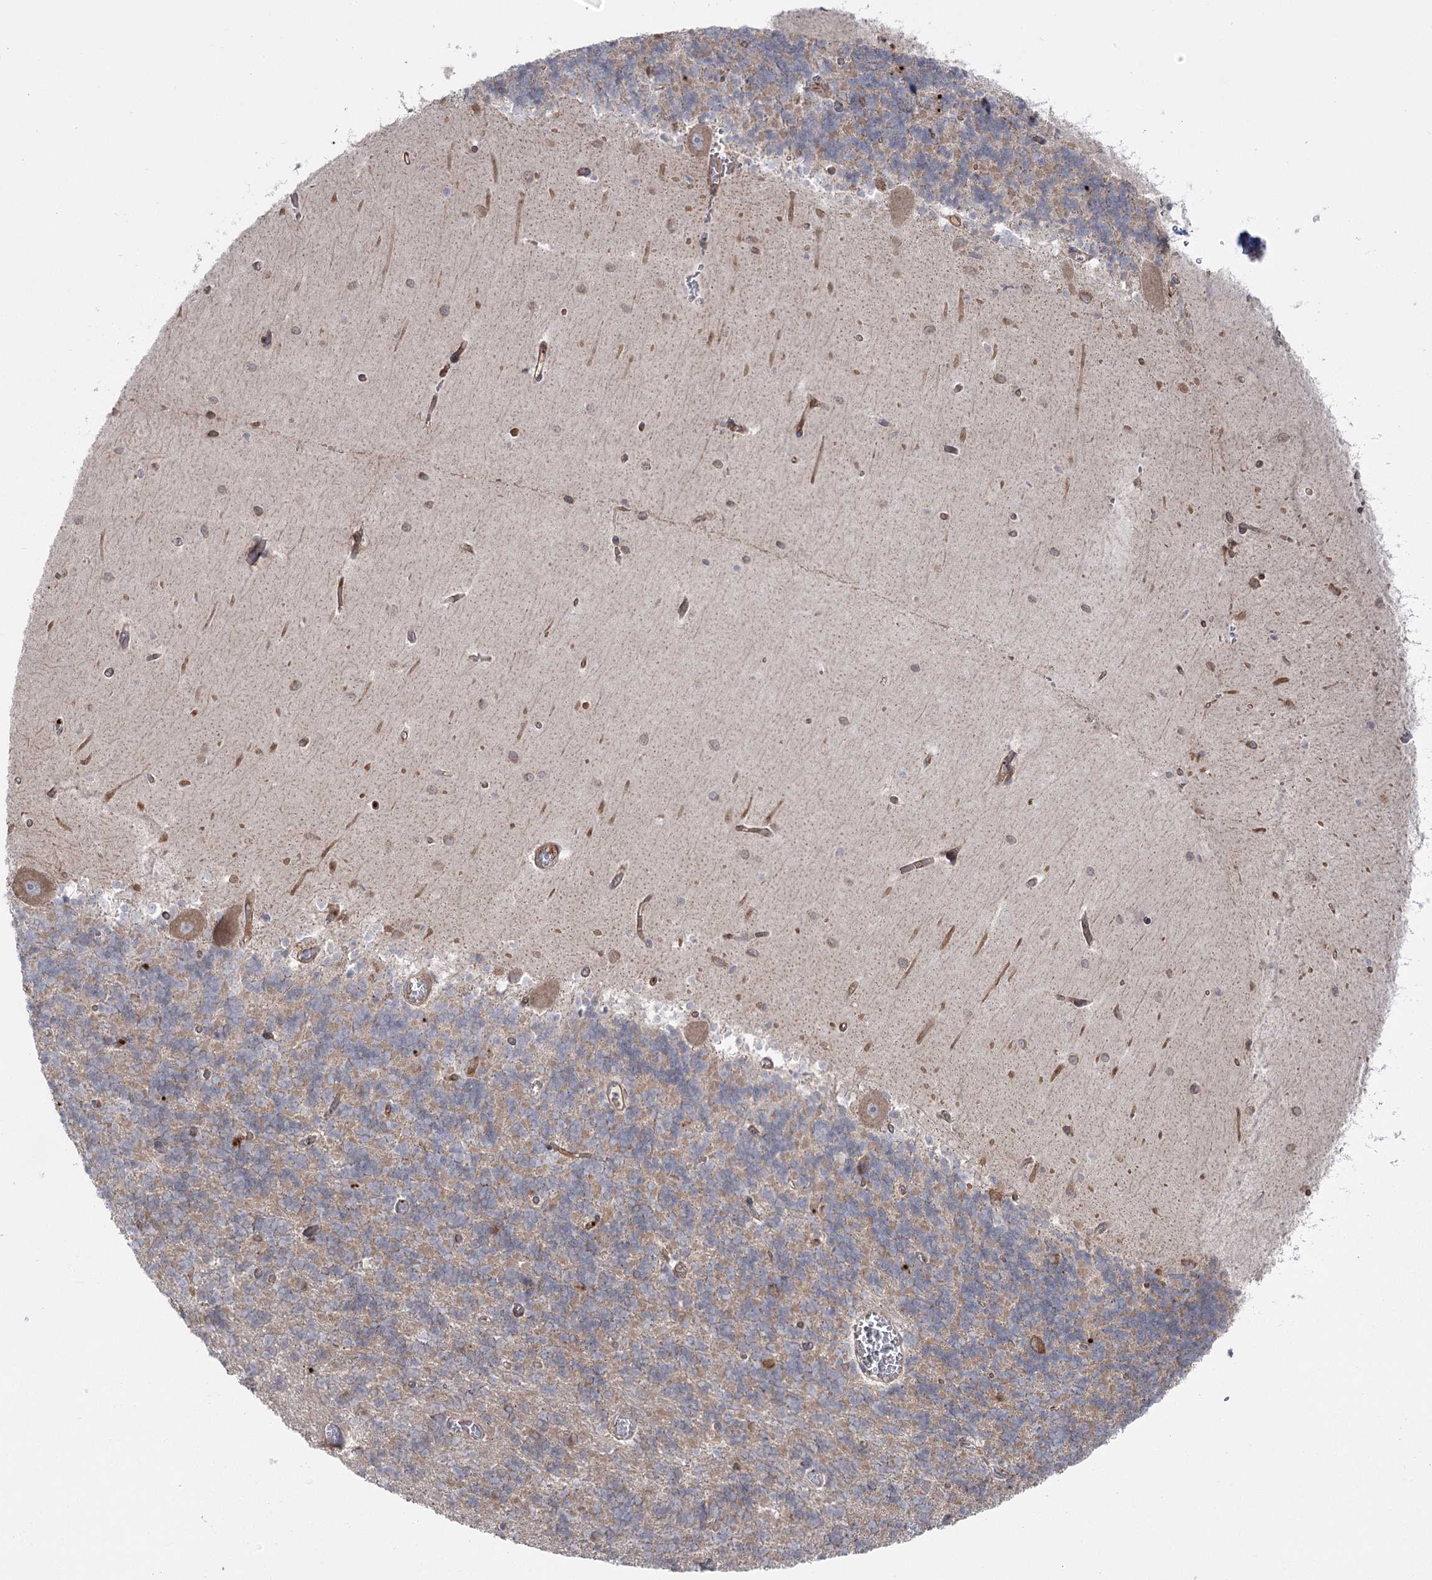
{"staining": {"intensity": "weak", "quantity": "25%-75%", "location": "cytoplasmic/membranous"}, "tissue": "cerebellum", "cell_type": "Cells in granular layer", "image_type": "normal", "snomed": [{"axis": "morphology", "description": "Normal tissue, NOS"}, {"axis": "topography", "description": "Cerebellum"}], "caption": "Brown immunohistochemical staining in normal cerebellum reveals weak cytoplasmic/membranous expression in approximately 25%-75% of cells in granular layer.", "gene": "PLEKHA5", "patient": {"sex": "male", "age": 37}}